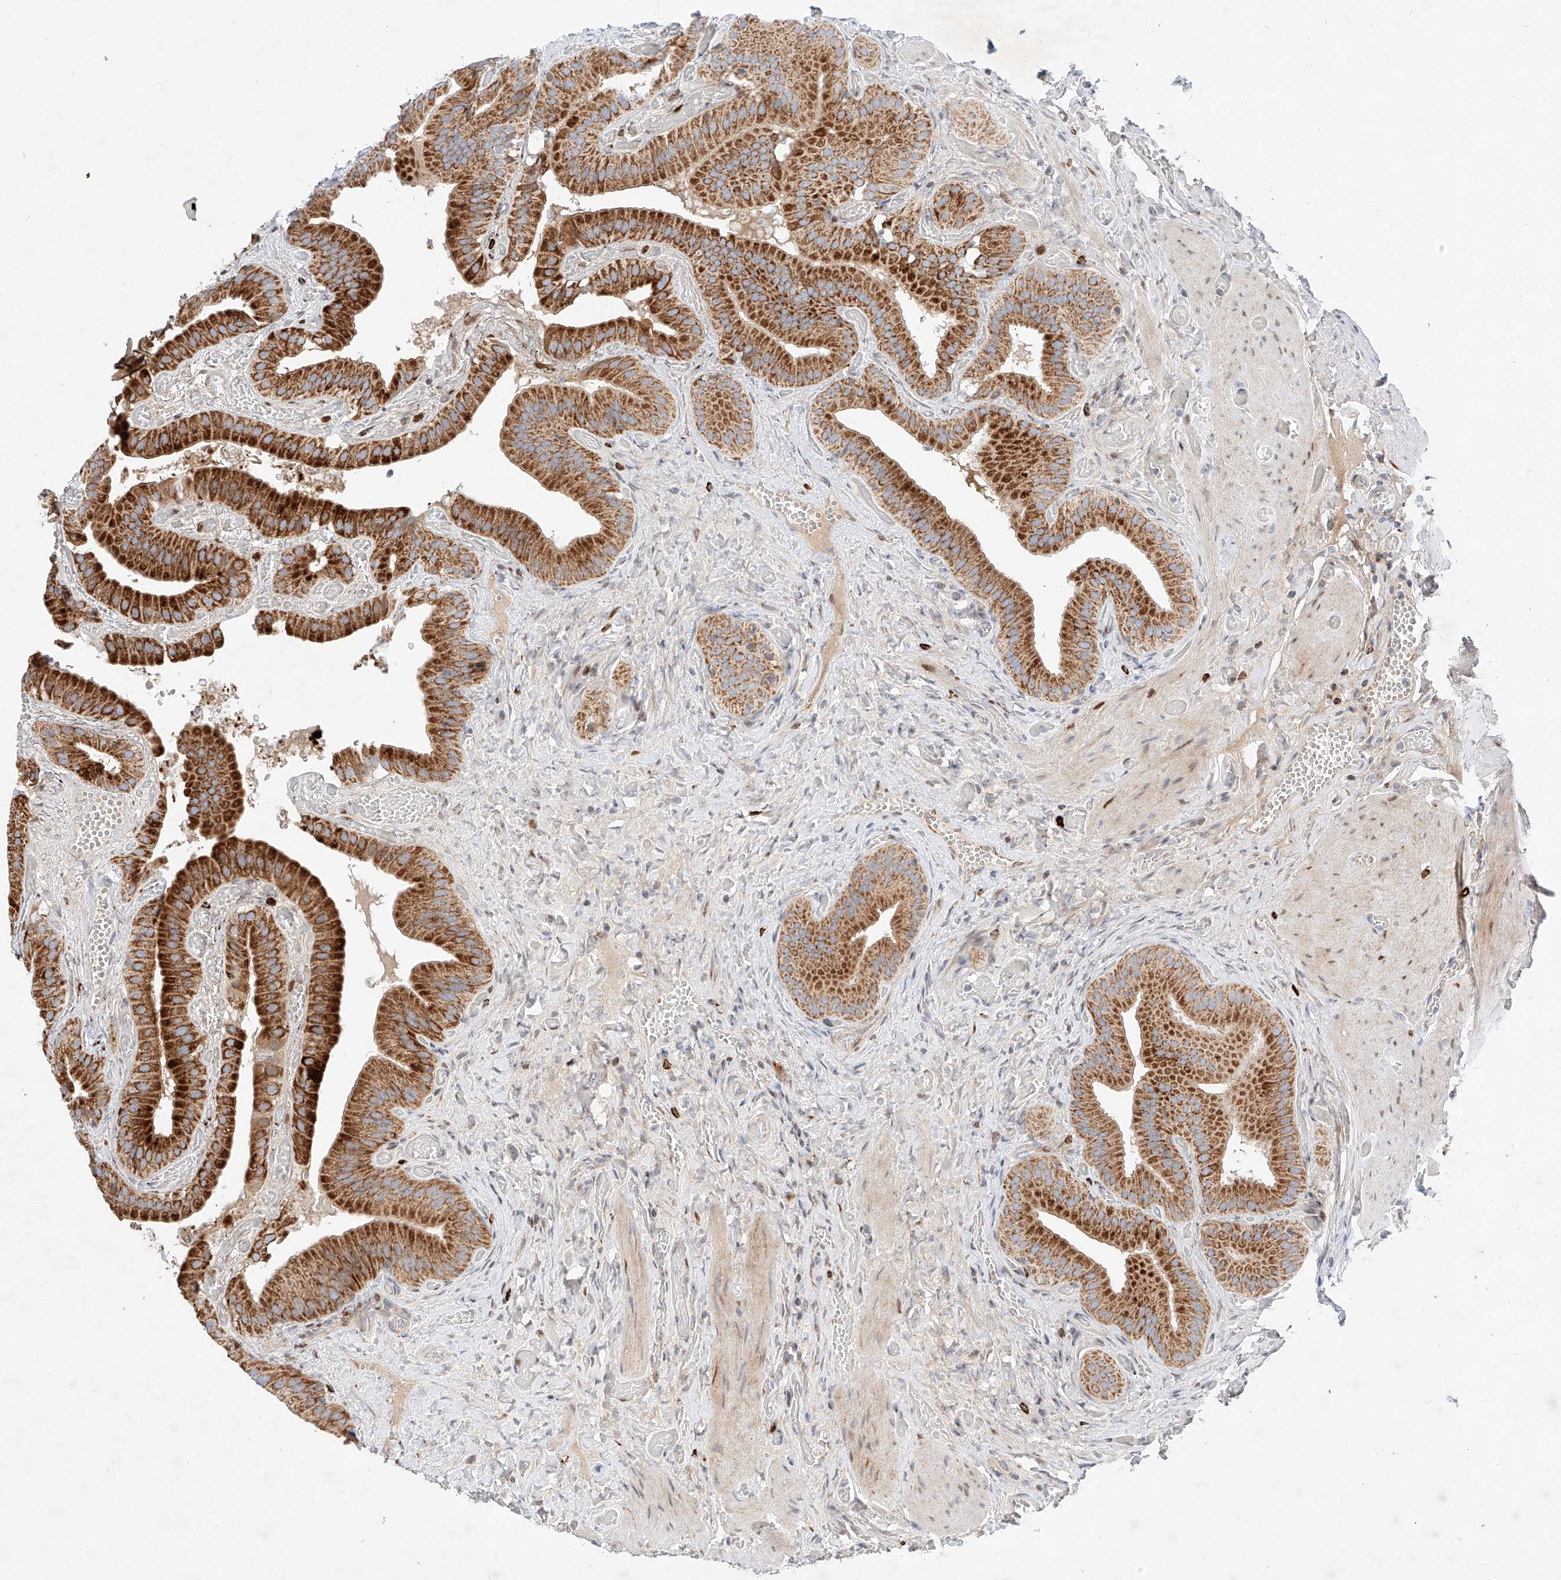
{"staining": {"intensity": "strong", "quantity": ">75%", "location": "cytoplasmic/membranous"}, "tissue": "gallbladder", "cell_type": "Glandular cells", "image_type": "normal", "snomed": [{"axis": "morphology", "description": "Normal tissue, NOS"}, {"axis": "topography", "description": "Gallbladder"}], "caption": "This micrograph exhibits immunohistochemistry staining of normal gallbladder, with high strong cytoplasmic/membranous staining in approximately >75% of glandular cells.", "gene": "OSGEPL1", "patient": {"sex": "female", "age": 64}}